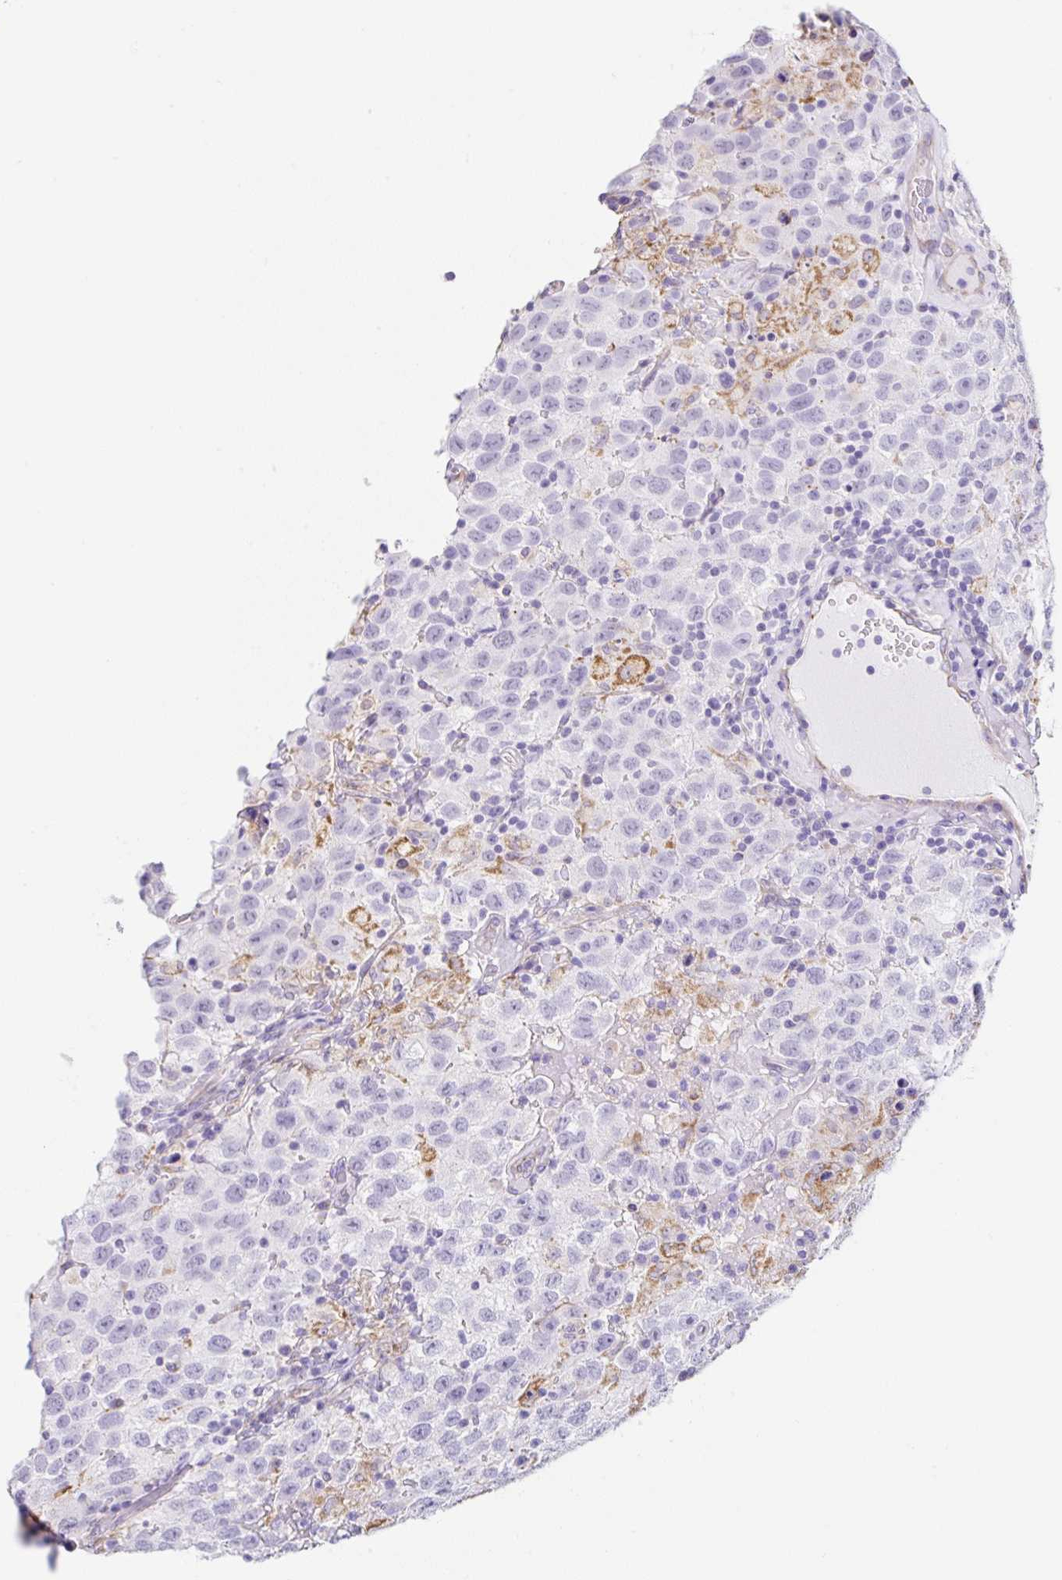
{"staining": {"intensity": "negative", "quantity": "none", "location": "none"}, "tissue": "testis cancer", "cell_type": "Tumor cells", "image_type": "cancer", "snomed": [{"axis": "morphology", "description": "Seminoma, NOS"}, {"axis": "topography", "description": "Testis"}], "caption": "An immunohistochemistry (IHC) histopathology image of seminoma (testis) is shown. There is no staining in tumor cells of seminoma (testis).", "gene": "DKK4", "patient": {"sex": "male", "age": 41}}